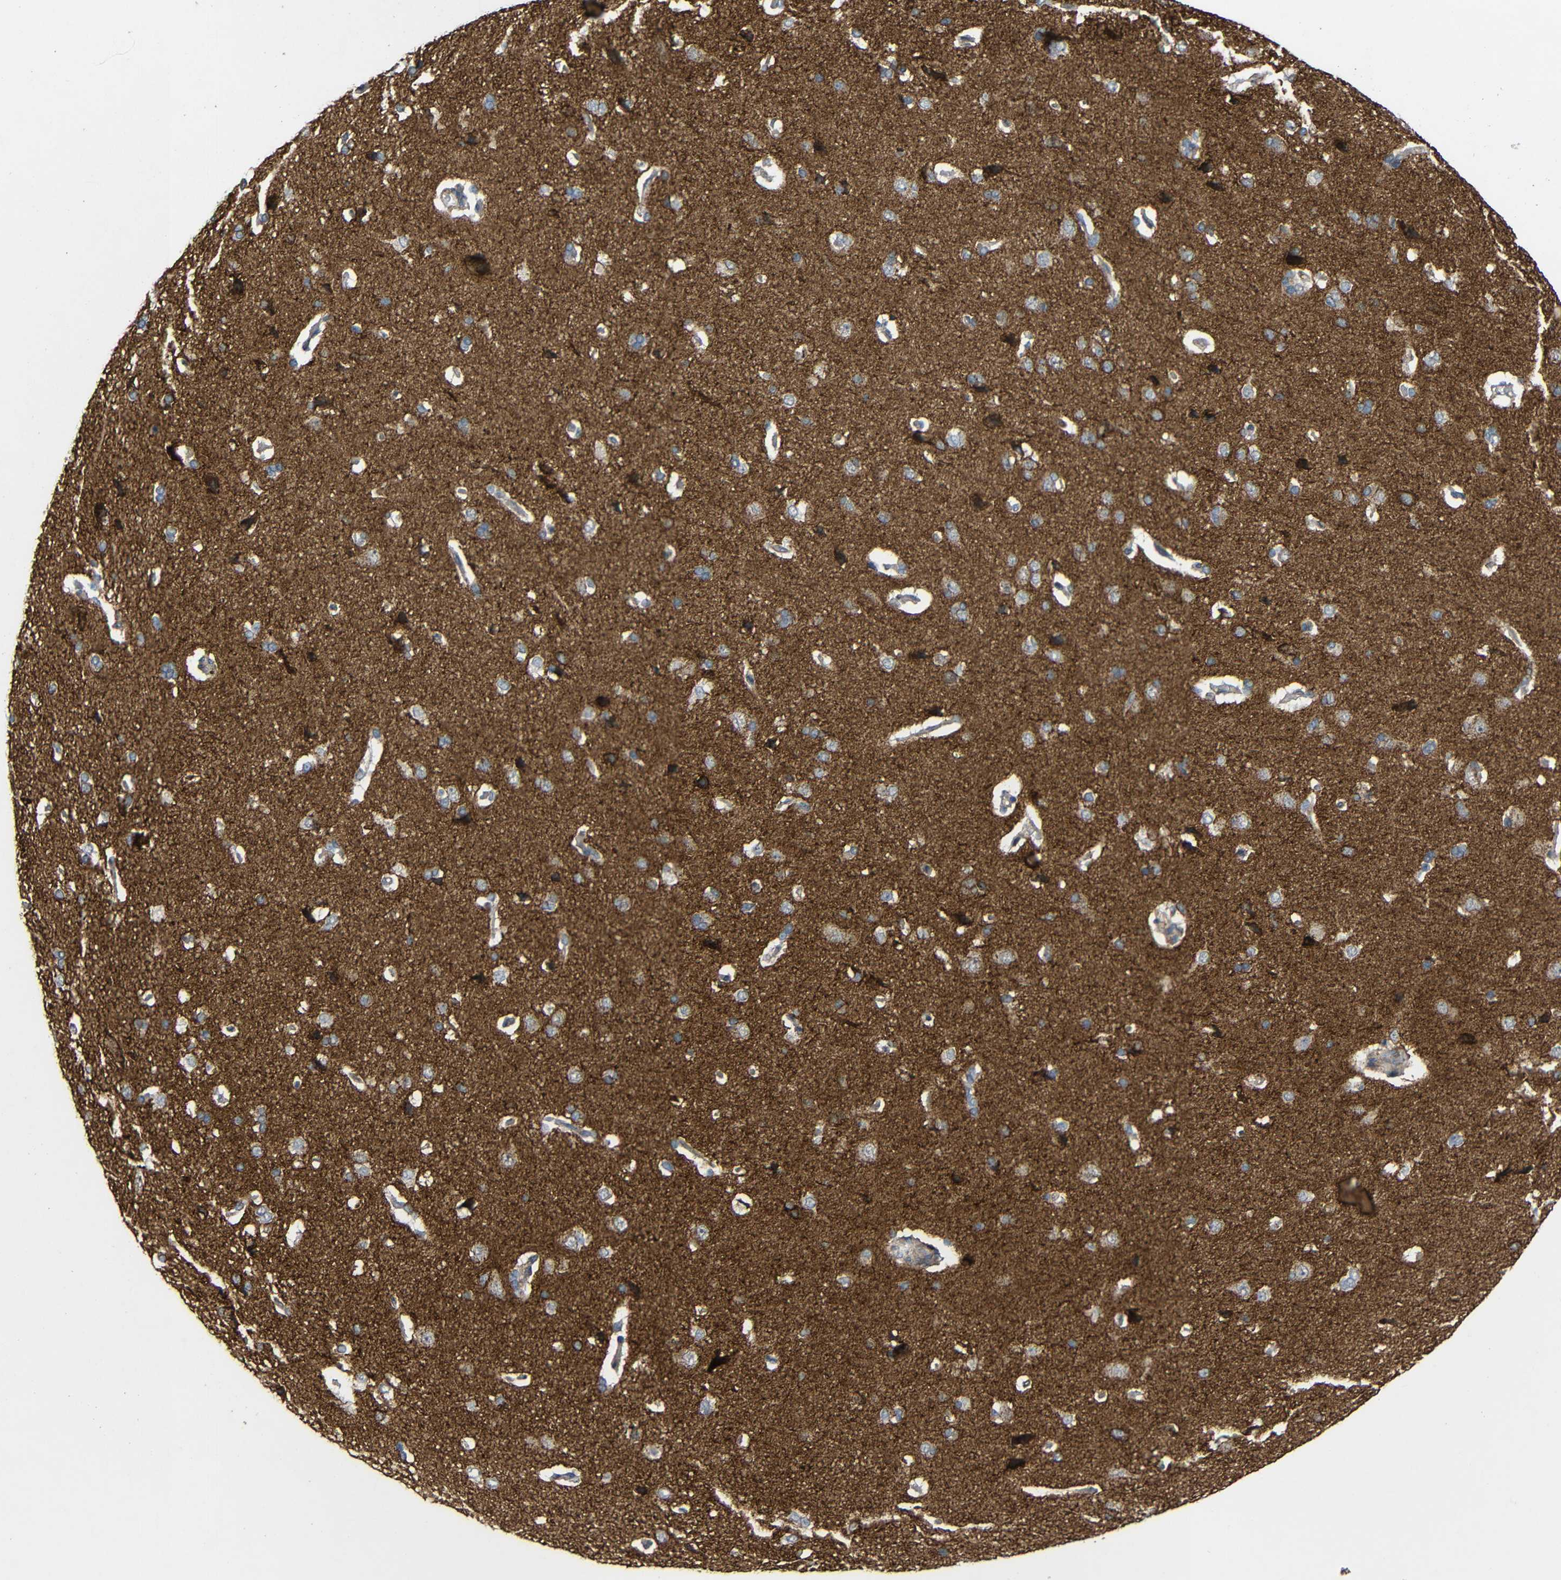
{"staining": {"intensity": "weak", "quantity": ">75%", "location": "cytoplasmic/membranous"}, "tissue": "cerebral cortex", "cell_type": "Endothelial cells", "image_type": "normal", "snomed": [{"axis": "morphology", "description": "Normal tissue, NOS"}, {"axis": "topography", "description": "Cerebral cortex"}], "caption": "High-power microscopy captured an immunohistochemistry (IHC) image of normal cerebral cortex, revealing weak cytoplasmic/membranous positivity in about >75% of endothelial cells. (DAB IHC, brown staining for protein, blue staining for nuclei).", "gene": "C1GALT1", "patient": {"sex": "male", "age": 62}}